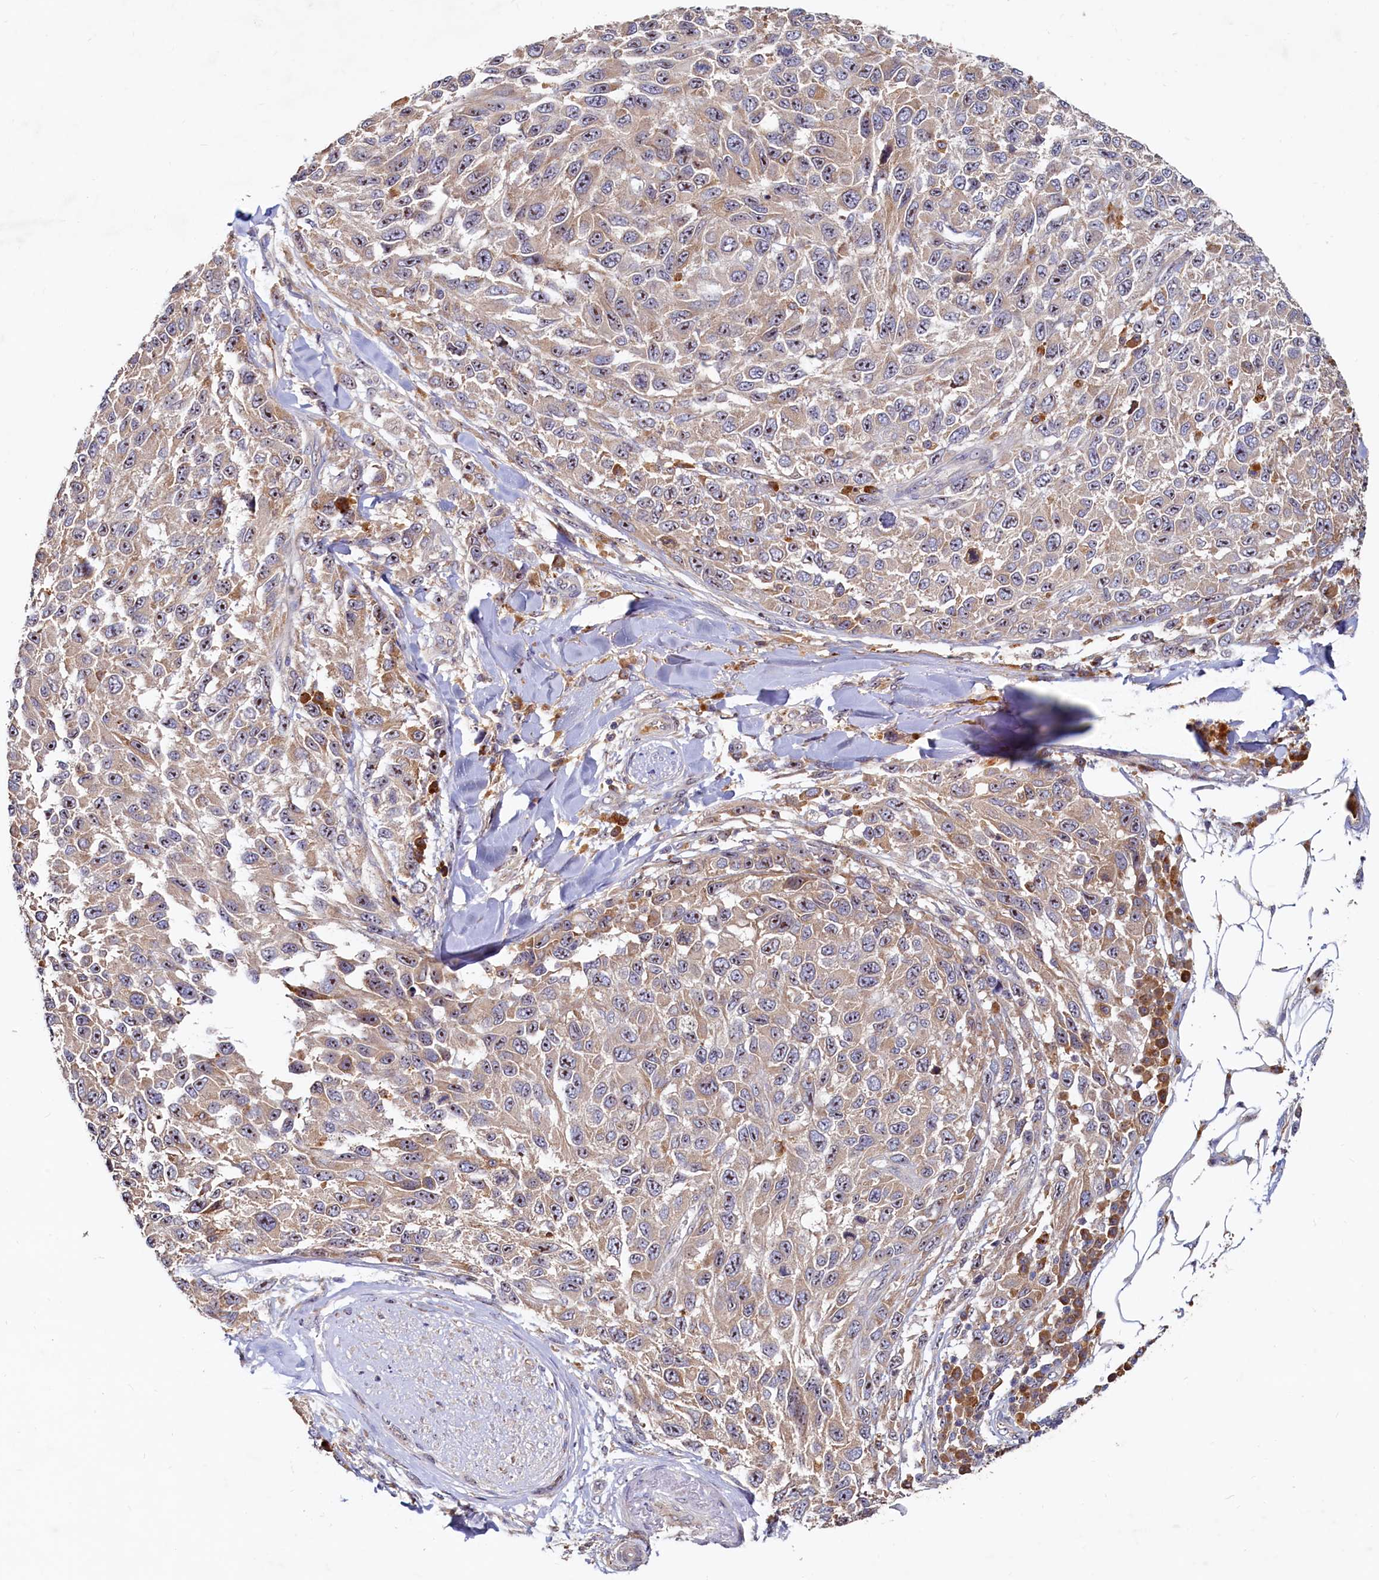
{"staining": {"intensity": "weak", "quantity": "25%-75%", "location": "cytoplasmic/membranous,nuclear"}, "tissue": "melanoma", "cell_type": "Tumor cells", "image_type": "cancer", "snomed": [{"axis": "morphology", "description": "Normal tissue, NOS"}, {"axis": "morphology", "description": "Malignant melanoma, NOS"}, {"axis": "topography", "description": "Skin"}], "caption": "Protein positivity by immunohistochemistry shows weak cytoplasmic/membranous and nuclear staining in approximately 25%-75% of tumor cells in melanoma.", "gene": "RGS7BP", "patient": {"sex": "female", "age": 96}}